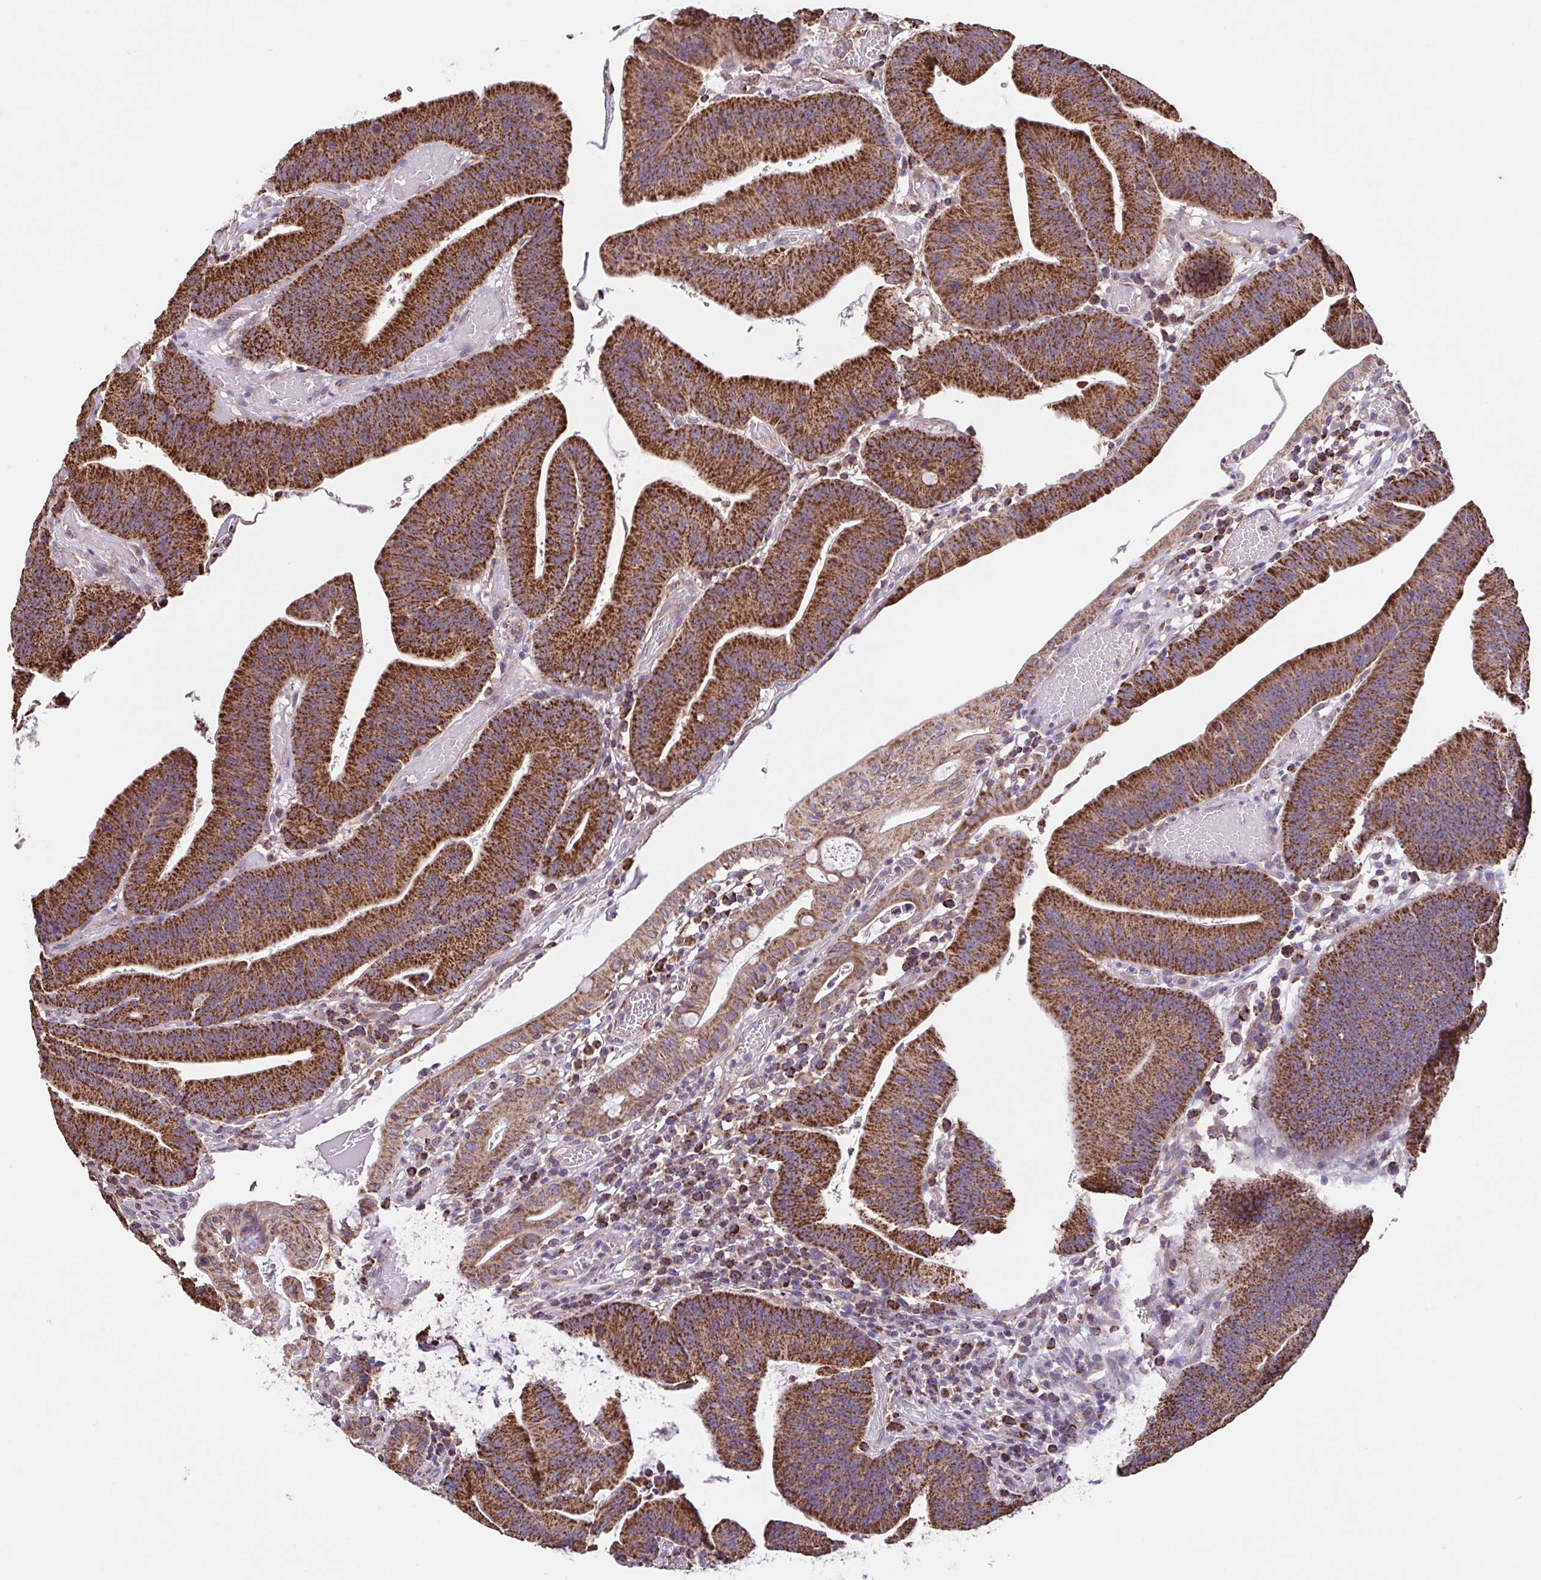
{"staining": {"intensity": "strong", "quantity": ">75%", "location": "cytoplasmic/membranous"}, "tissue": "colorectal cancer", "cell_type": "Tumor cells", "image_type": "cancer", "snomed": [{"axis": "morphology", "description": "Adenocarcinoma, NOS"}, {"axis": "topography", "description": "Colon"}], "caption": "A brown stain labels strong cytoplasmic/membranous staining of a protein in colorectal cancer tumor cells.", "gene": "DIP2B", "patient": {"sex": "female", "age": 78}}